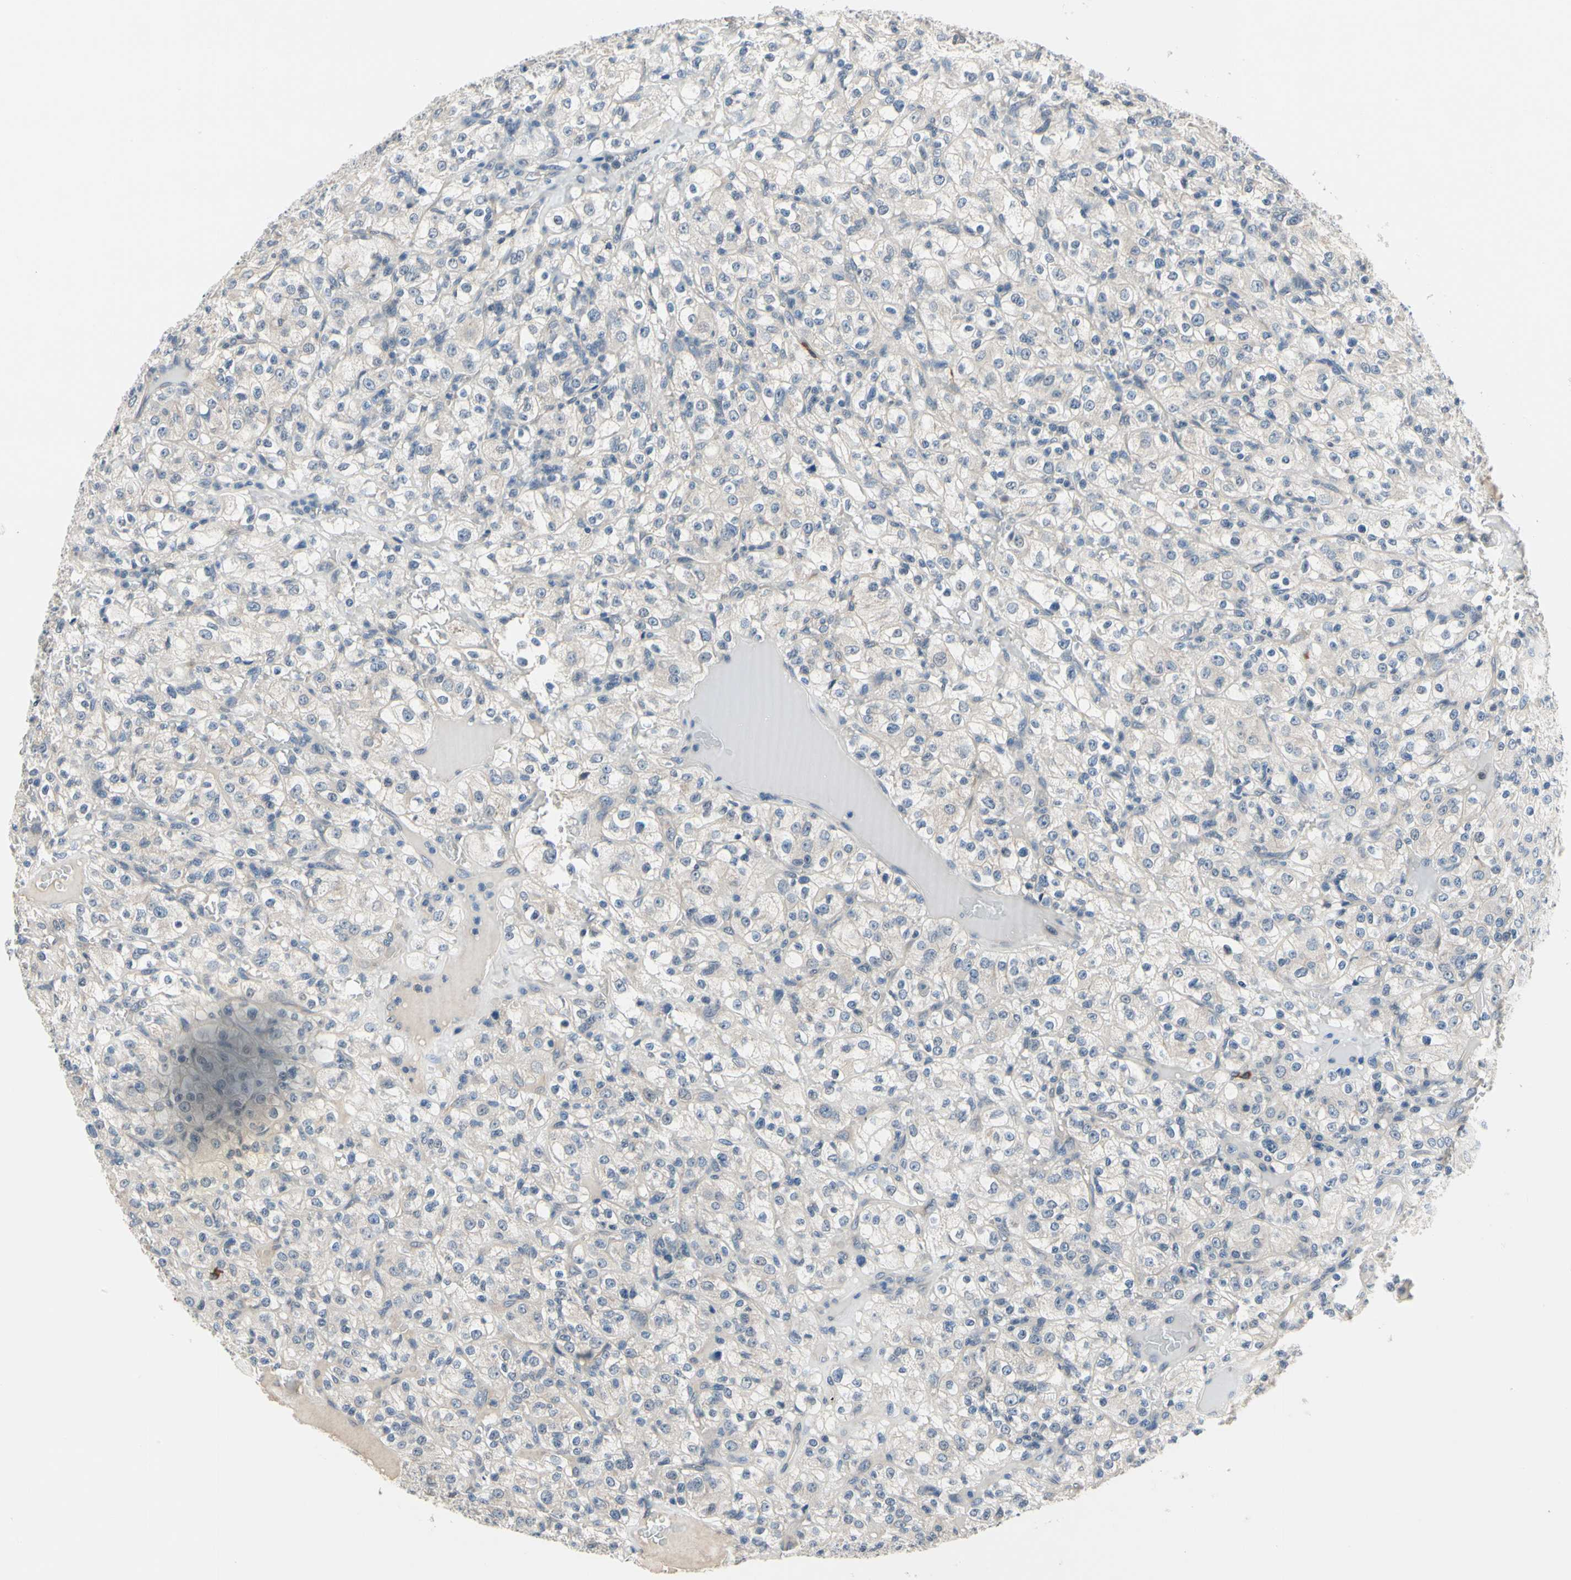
{"staining": {"intensity": "negative", "quantity": "none", "location": "none"}, "tissue": "renal cancer", "cell_type": "Tumor cells", "image_type": "cancer", "snomed": [{"axis": "morphology", "description": "Normal tissue, NOS"}, {"axis": "morphology", "description": "Adenocarcinoma, NOS"}, {"axis": "topography", "description": "Kidney"}], "caption": "DAB immunohistochemical staining of renal cancer (adenocarcinoma) demonstrates no significant expression in tumor cells.", "gene": "SELENOK", "patient": {"sex": "female", "age": 72}}